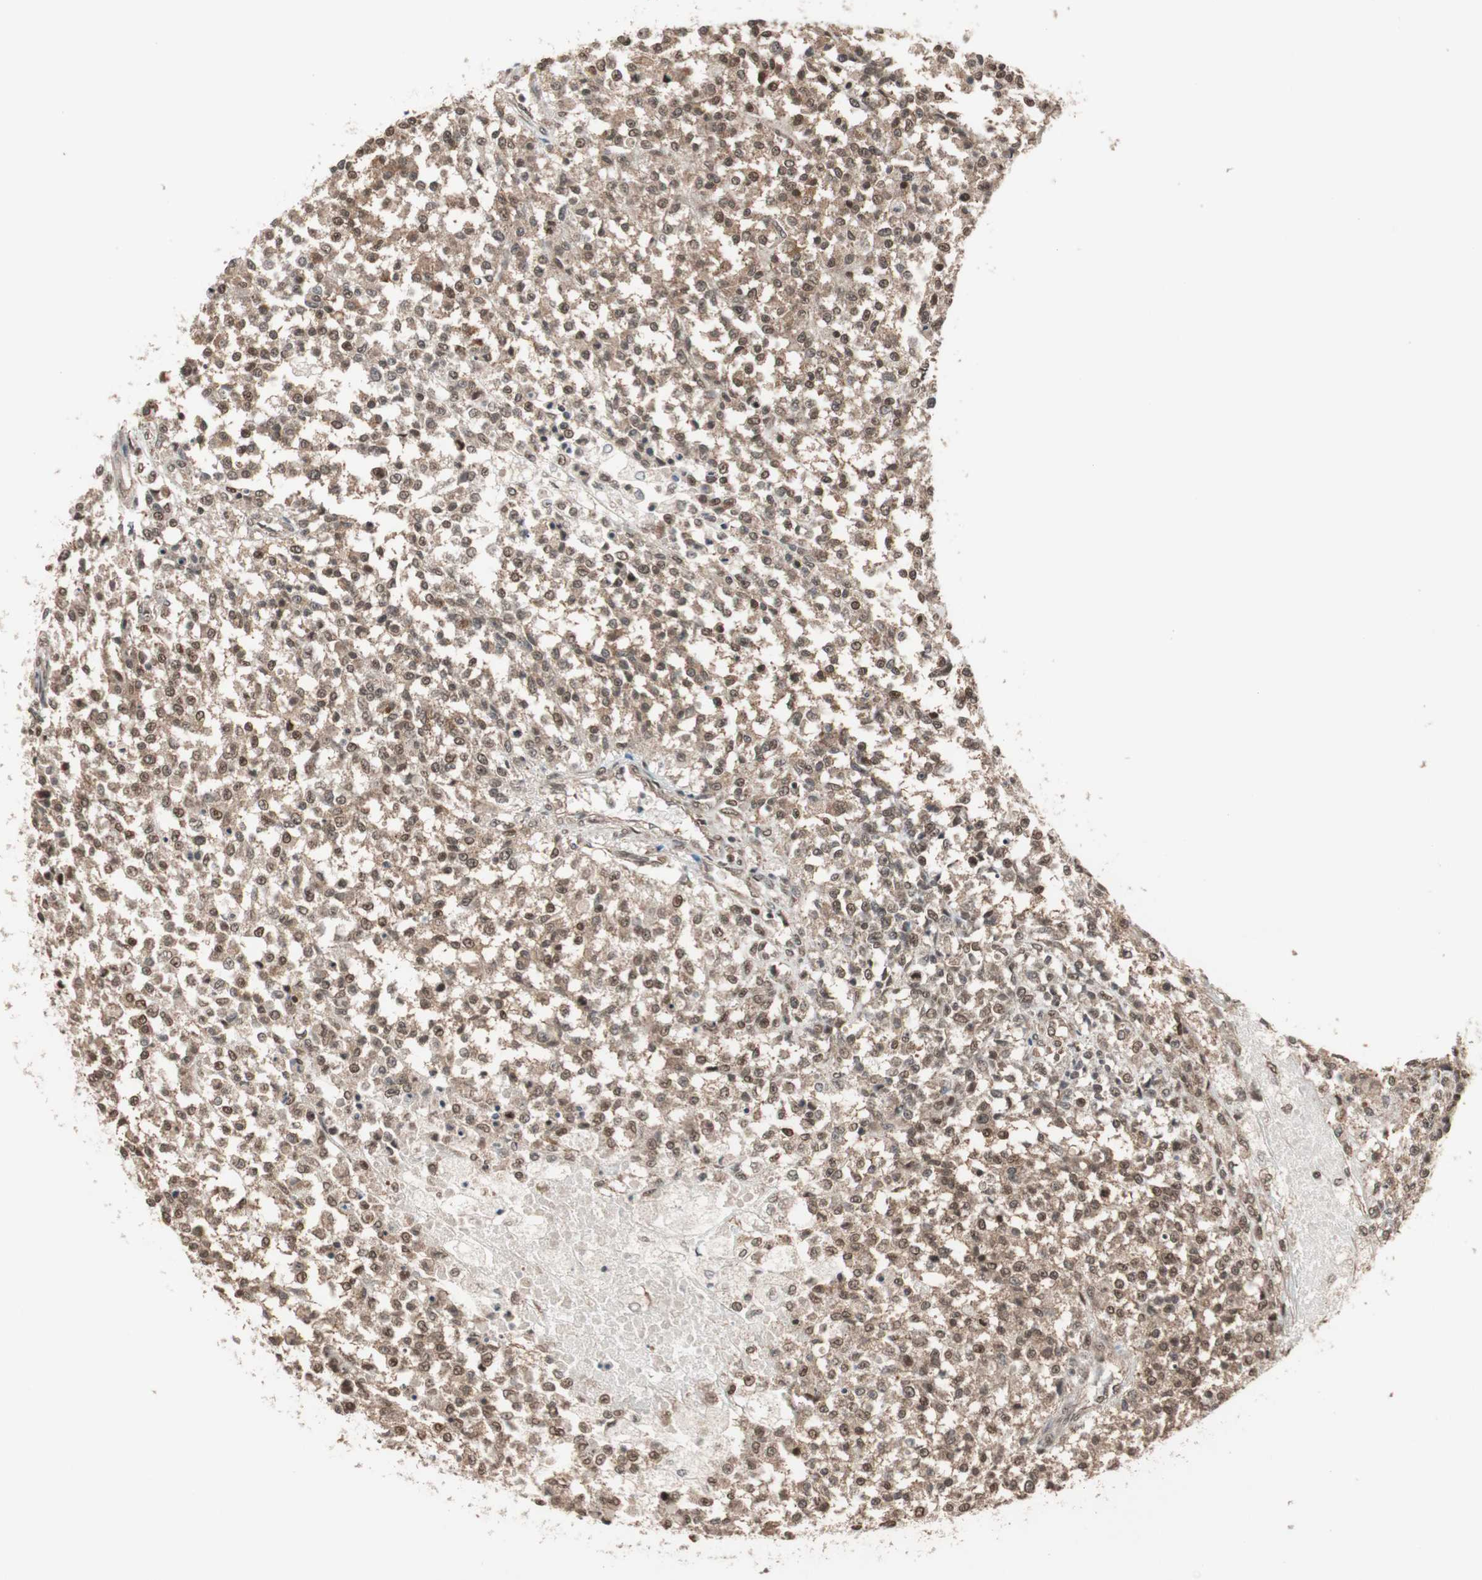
{"staining": {"intensity": "moderate", "quantity": ">75%", "location": "cytoplasmic/membranous,nuclear"}, "tissue": "testis cancer", "cell_type": "Tumor cells", "image_type": "cancer", "snomed": [{"axis": "morphology", "description": "Seminoma, NOS"}, {"axis": "topography", "description": "Testis"}], "caption": "IHC (DAB) staining of human seminoma (testis) demonstrates moderate cytoplasmic/membranous and nuclear protein positivity in about >75% of tumor cells.", "gene": "DRAP1", "patient": {"sex": "male", "age": 59}}